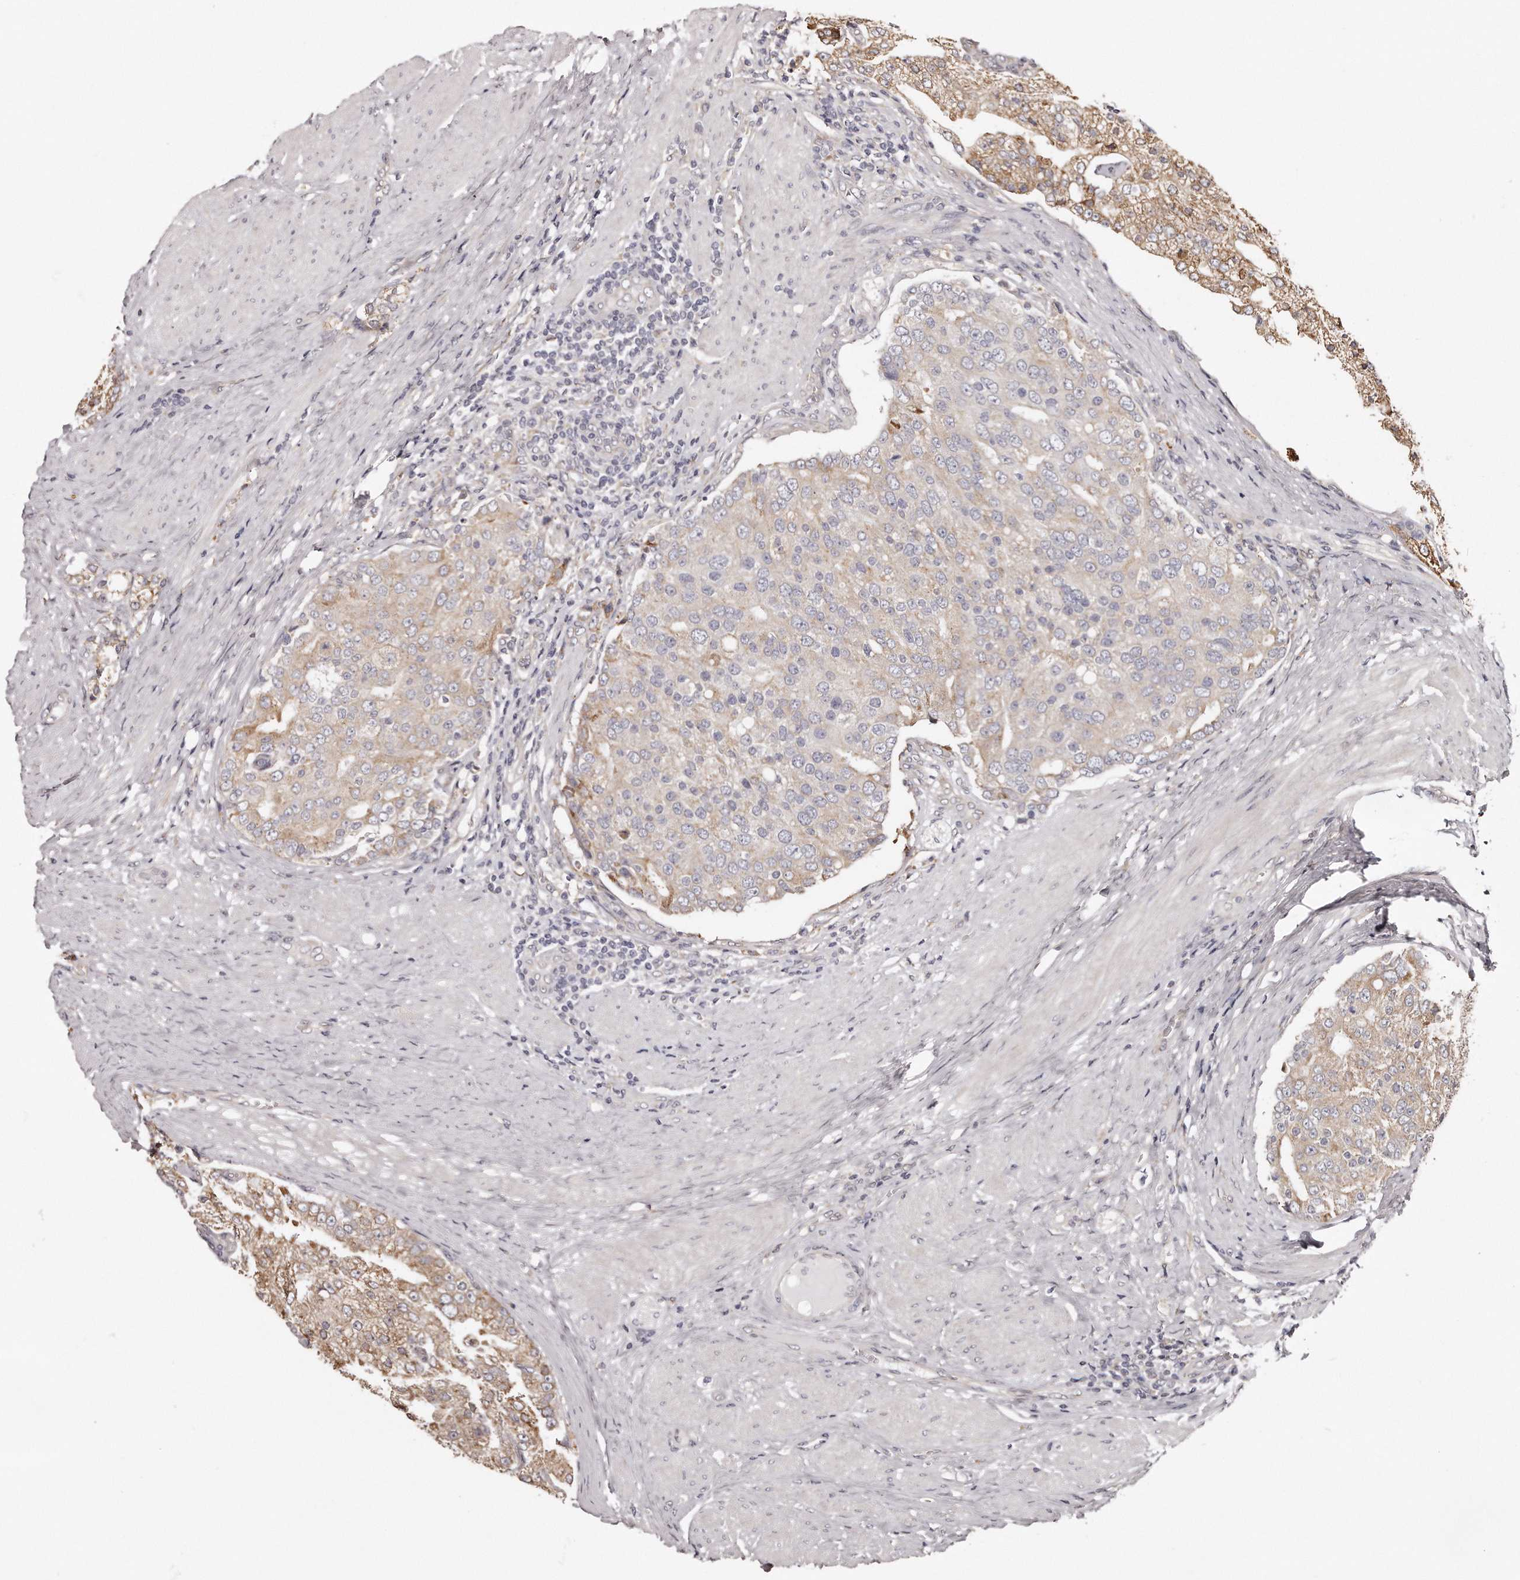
{"staining": {"intensity": "moderate", "quantity": "25%-75%", "location": "cytoplasmic/membranous"}, "tissue": "prostate cancer", "cell_type": "Tumor cells", "image_type": "cancer", "snomed": [{"axis": "morphology", "description": "Adenocarcinoma, High grade"}, {"axis": "topography", "description": "Prostate"}], "caption": "Protein expression analysis of human prostate cancer (high-grade adenocarcinoma) reveals moderate cytoplasmic/membranous expression in approximately 25%-75% of tumor cells.", "gene": "TRAPPC14", "patient": {"sex": "male", "age": 50}}